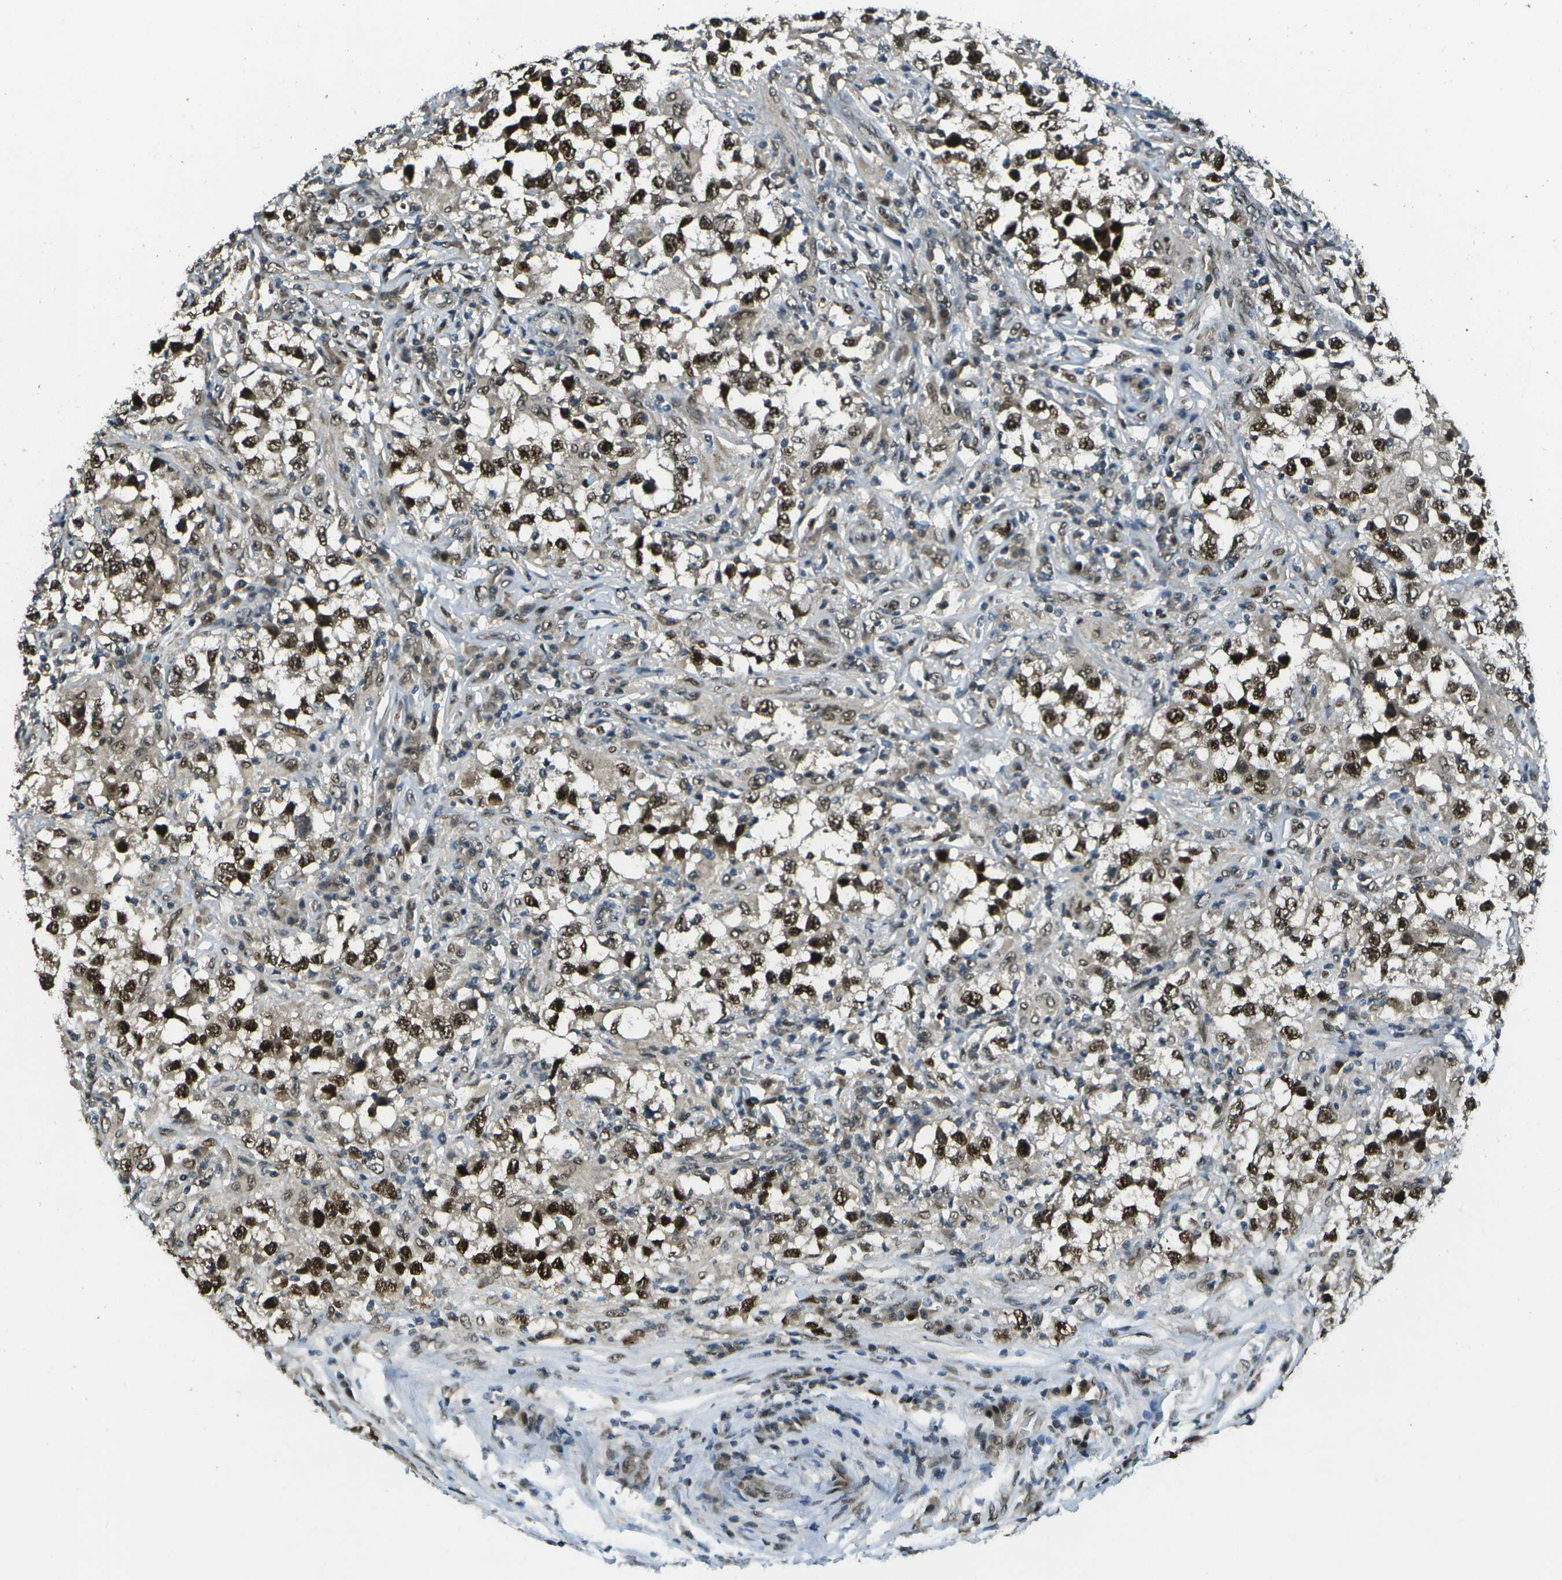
{"staining": {"intensity": "strong", "quantity": ">75%", "location": "cytoplasmic/membranous,nuclear"}, "tissue": "testis cancer", "cell_type": "Tumor cells", "image_type": "cancer", "snomed": [{"axis": "morphology", "description": "Carcinoma, Embryonal, NOS"}, {"axis": "topography", "description": "Testis"}], "caption": "The histopathology image demonstrates staining of embryonal carcinoma (testis), revealing strong cytoplasmic/membranous and nuclear protein positivity (brown color) within tumor cells.", "gene": "GANC", "patient": {"sex": "male", "age": 21}}